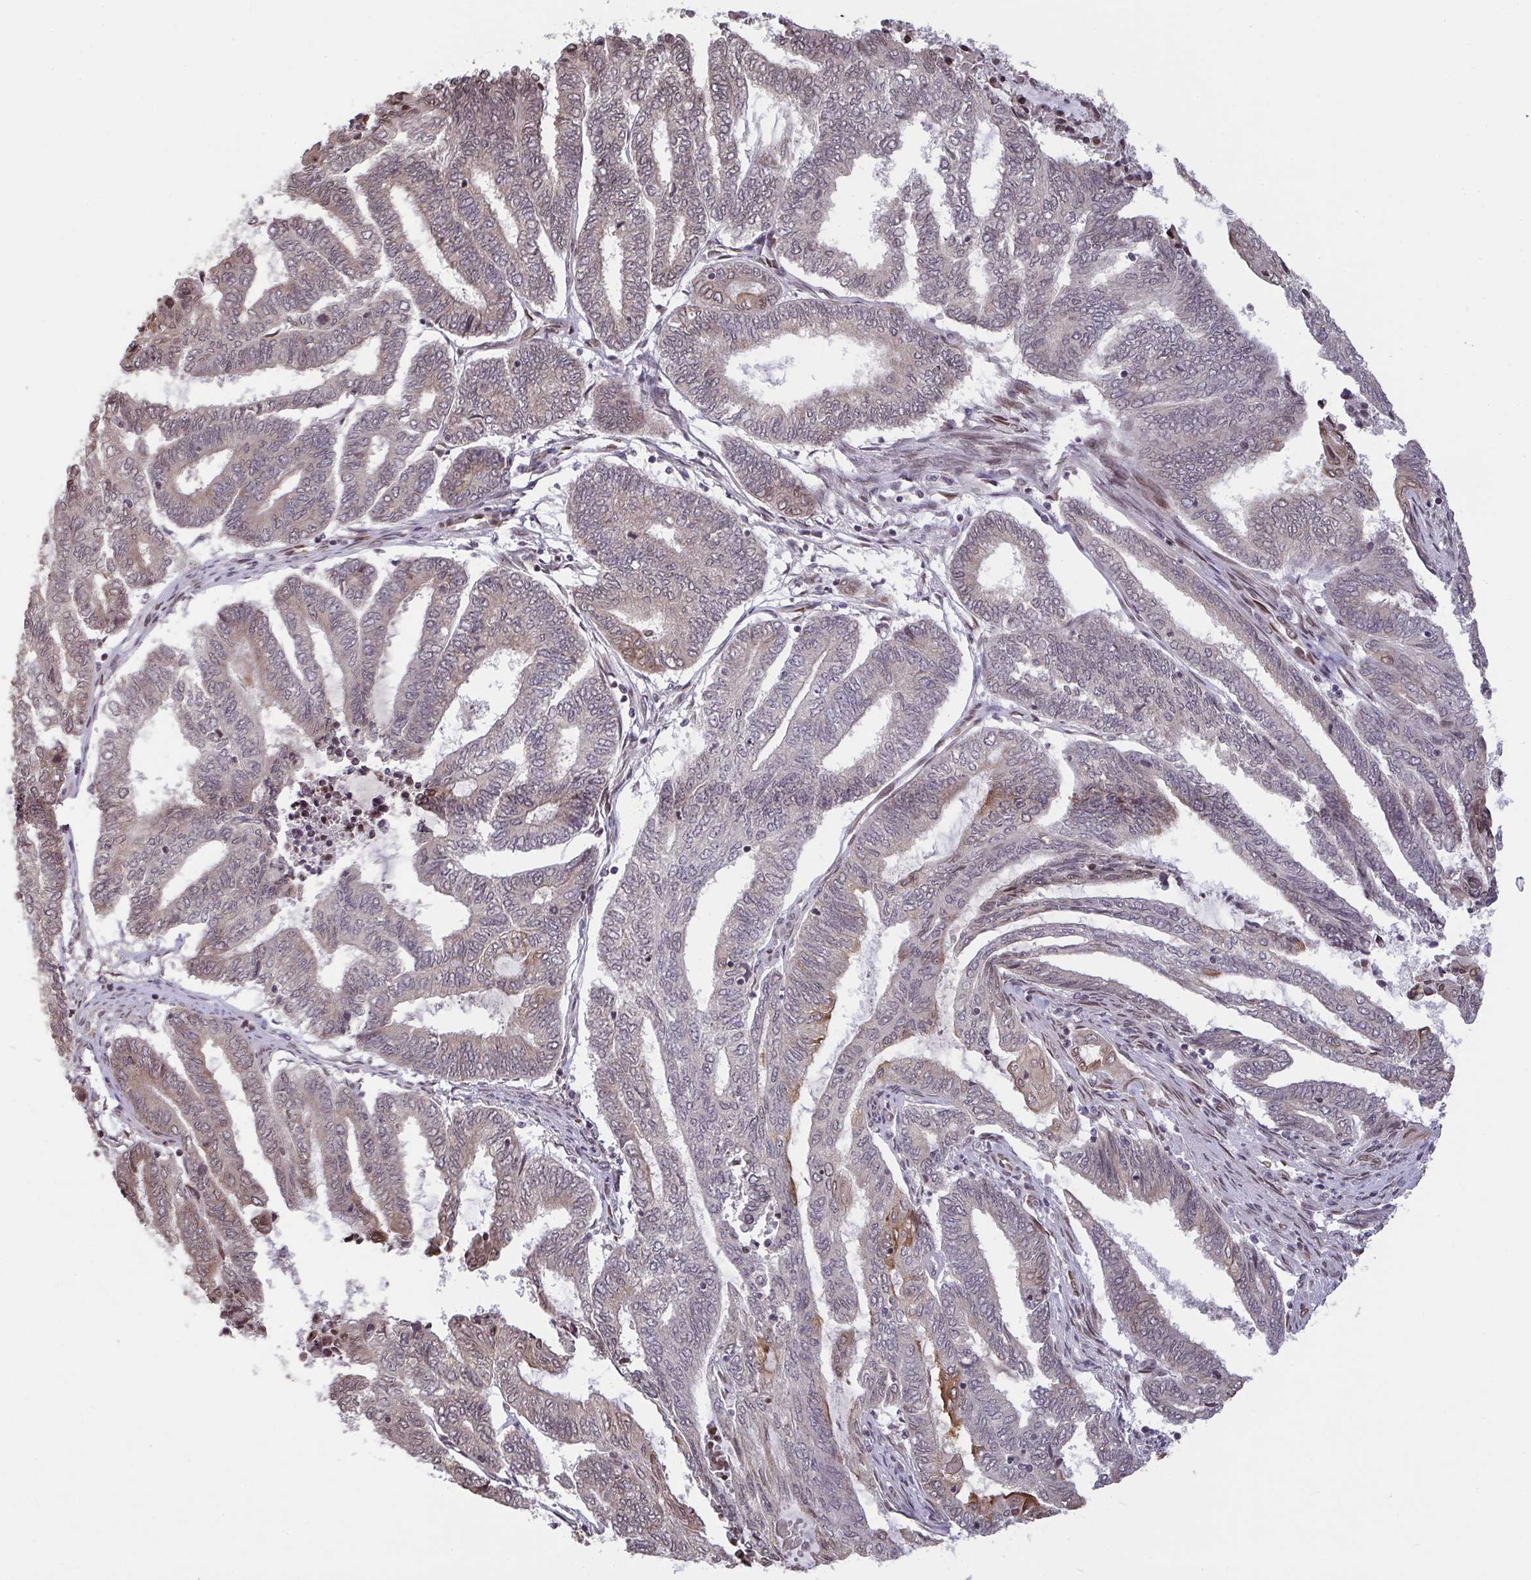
{"staining": {"intensity": "weak", "quantity": "<25%", "location": "cytoplasmic/membranous"}, "tissue": "endometrial cancer", "cell_type": "Tumor cells", "image_type": "cancer", "snomed": [{"axis": "morphology", "description": "Adenocarcinoma, NOS"}, {"axis": "topography", "description": "Uterus"}, {"axis": "topography", "description": "Endometrium"}], "caption": "Immunohistochemistry of human endometrial cancer displays no expression in tumor cells.", "gene": "UXT", "patient": {"sex": "female", "age": 70}}